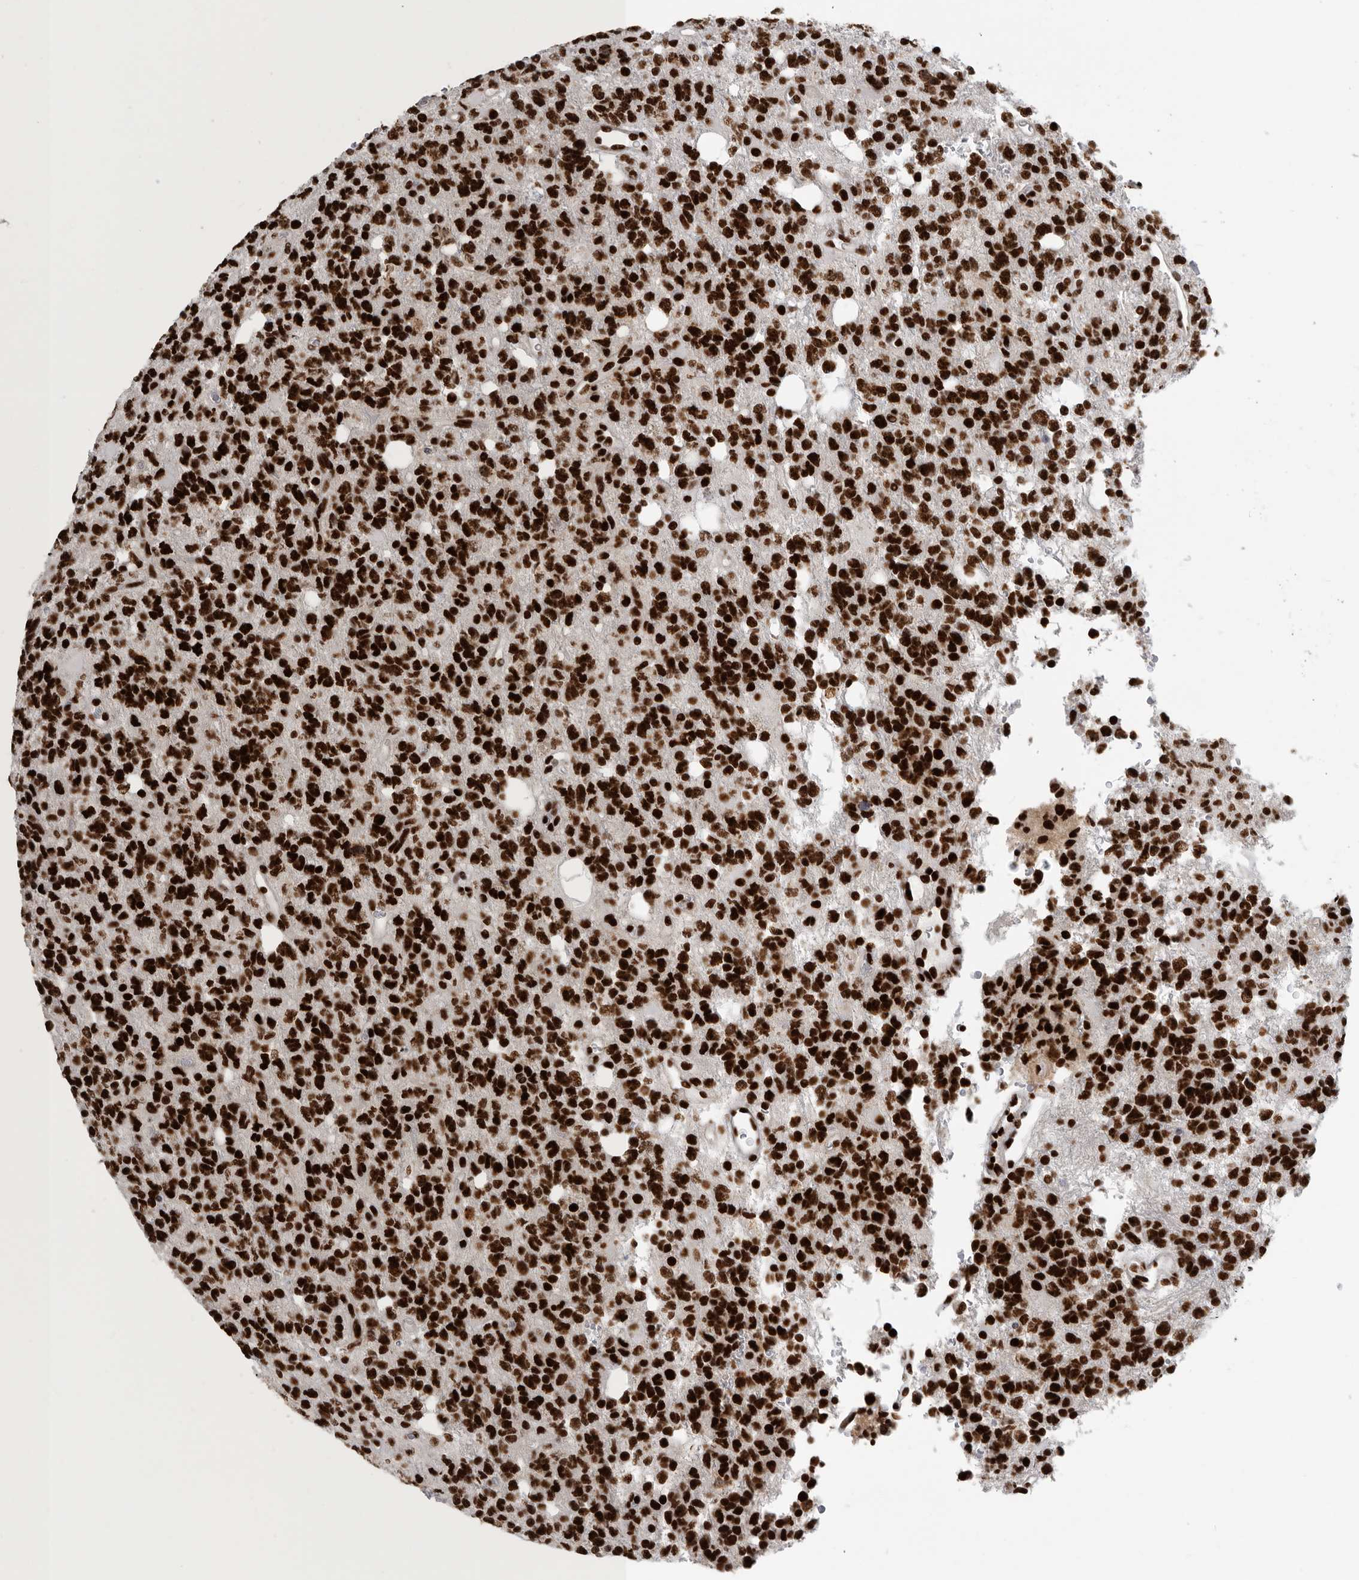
{"staining": {"intensity": "strong", "quantity": ">75%", "location": "nuclear"}, "tissue": "glioma", "cell_type": "Tumor cells", "image_type": "cancer", "snomed": [{"axis": "morphology", "description": "Glioma, malignant, High grade"}, {"axis": "topography", "description": "Brain"}], "caption": "DAB immunohistochemical staining of human glioma displays strong nuclear protein staining in about >75% of tumor cells. The staining is performed using DAB (3,3'-diaminobenzidine) brown chromogen to label protein expression. The nuclei are counter-stained blue using hematoxylin.", "gene": "BCLAF1", "patient": {"sex": "female", "age": 62}}